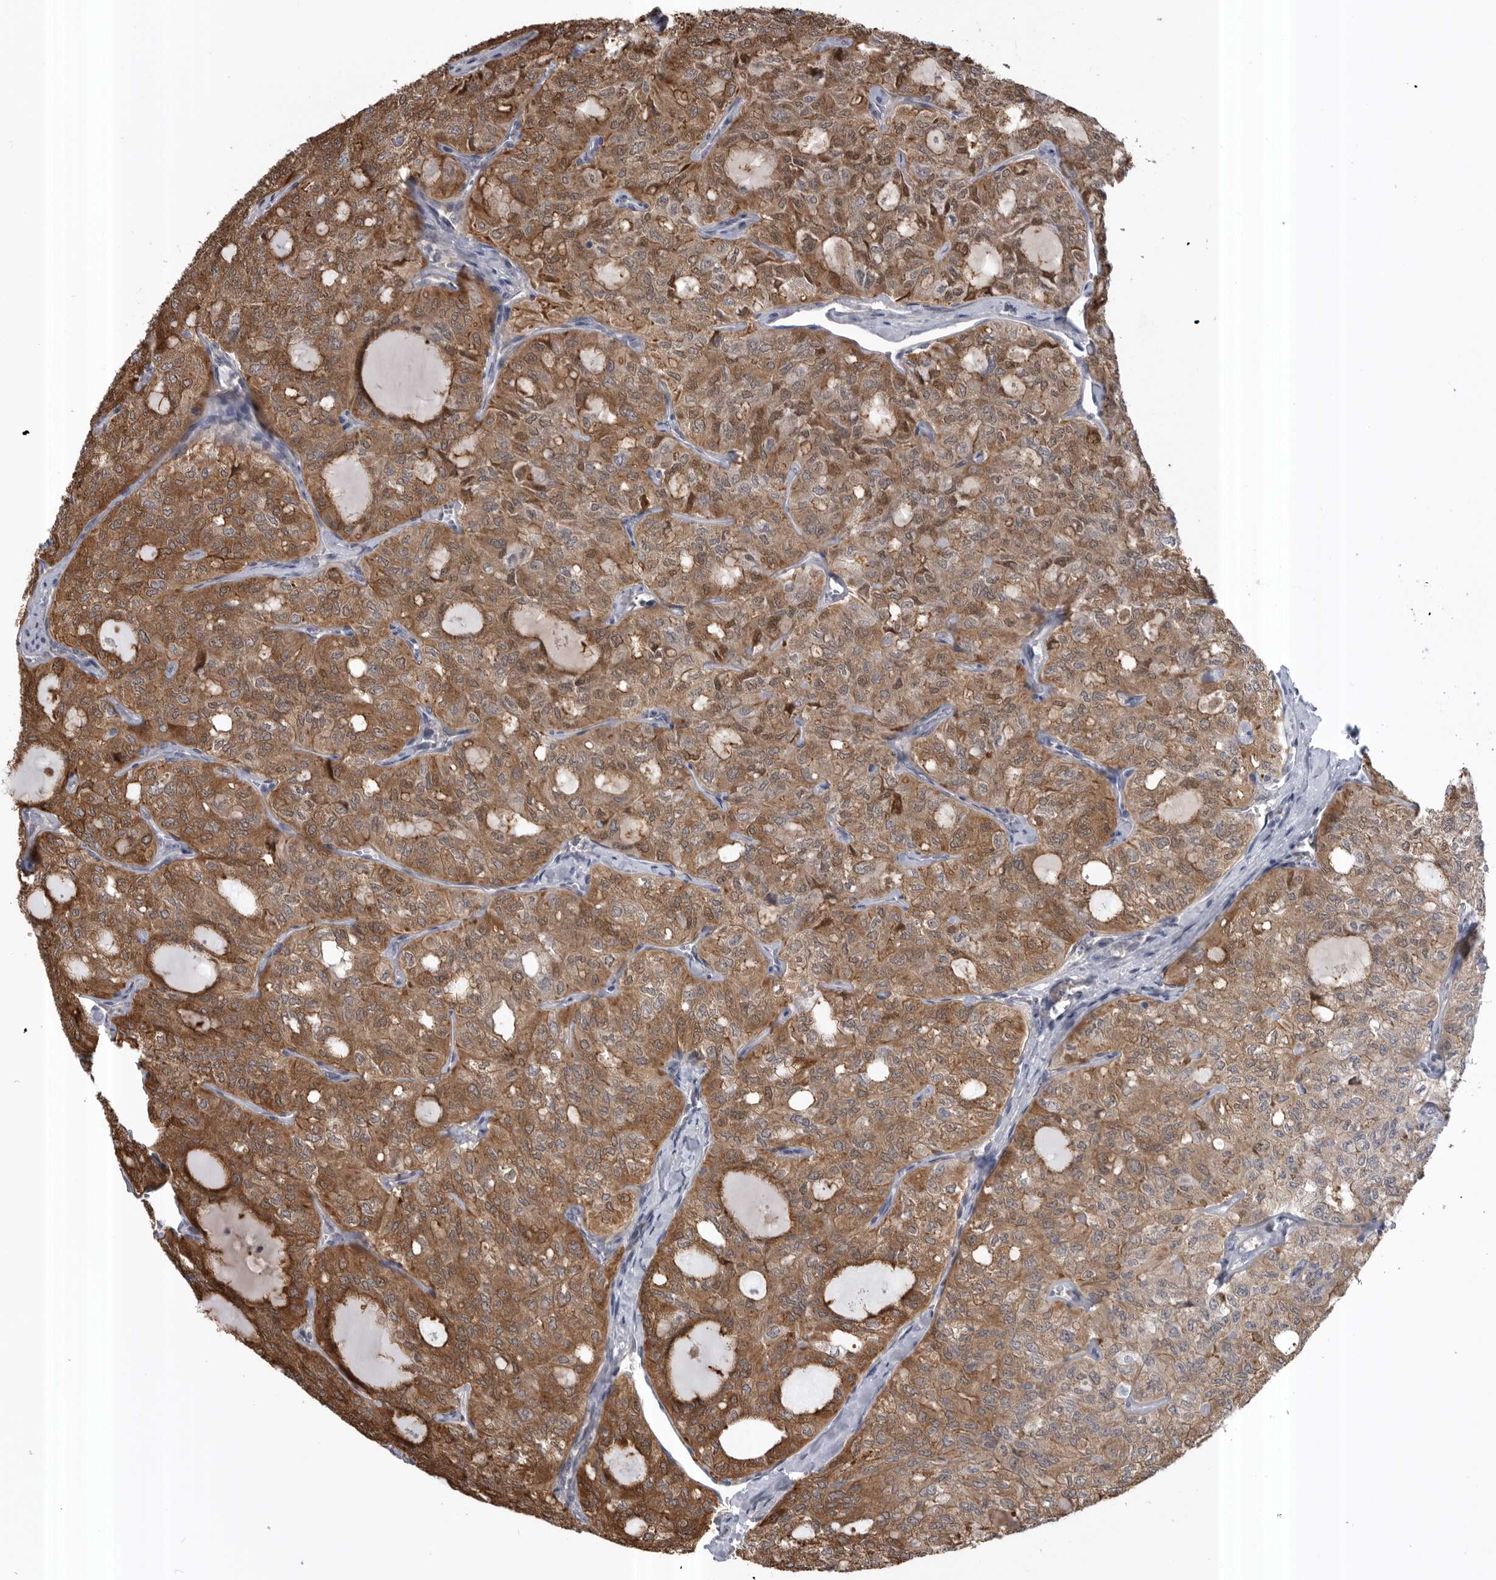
{"staining": {"intensity": "moderate", "quantity": ">75%", "location": "cytoplasmic/membranous,nuclear"}, "tissue": "thyroid cancer", "cell_type": "Tumor cells", "image_type": "cancer", "snomed": [{"axis": "morphology", "description": "Follicular adenoma carcinoma, NOS"}, {"axis": "topography", "description": "Thyroid gland"}], "caption": "Protein staining shows moderate cytoplasmic/membranous and nuclear expression in approximately >75% of tumor cells in thyroid cancer (follicular adenoma carcinoma). (brown staining indicates protein expression, while blue staining denotes nuclei).", "gene": "RAB3GAP2", "patient": {"sex": "male", "age": 75}}